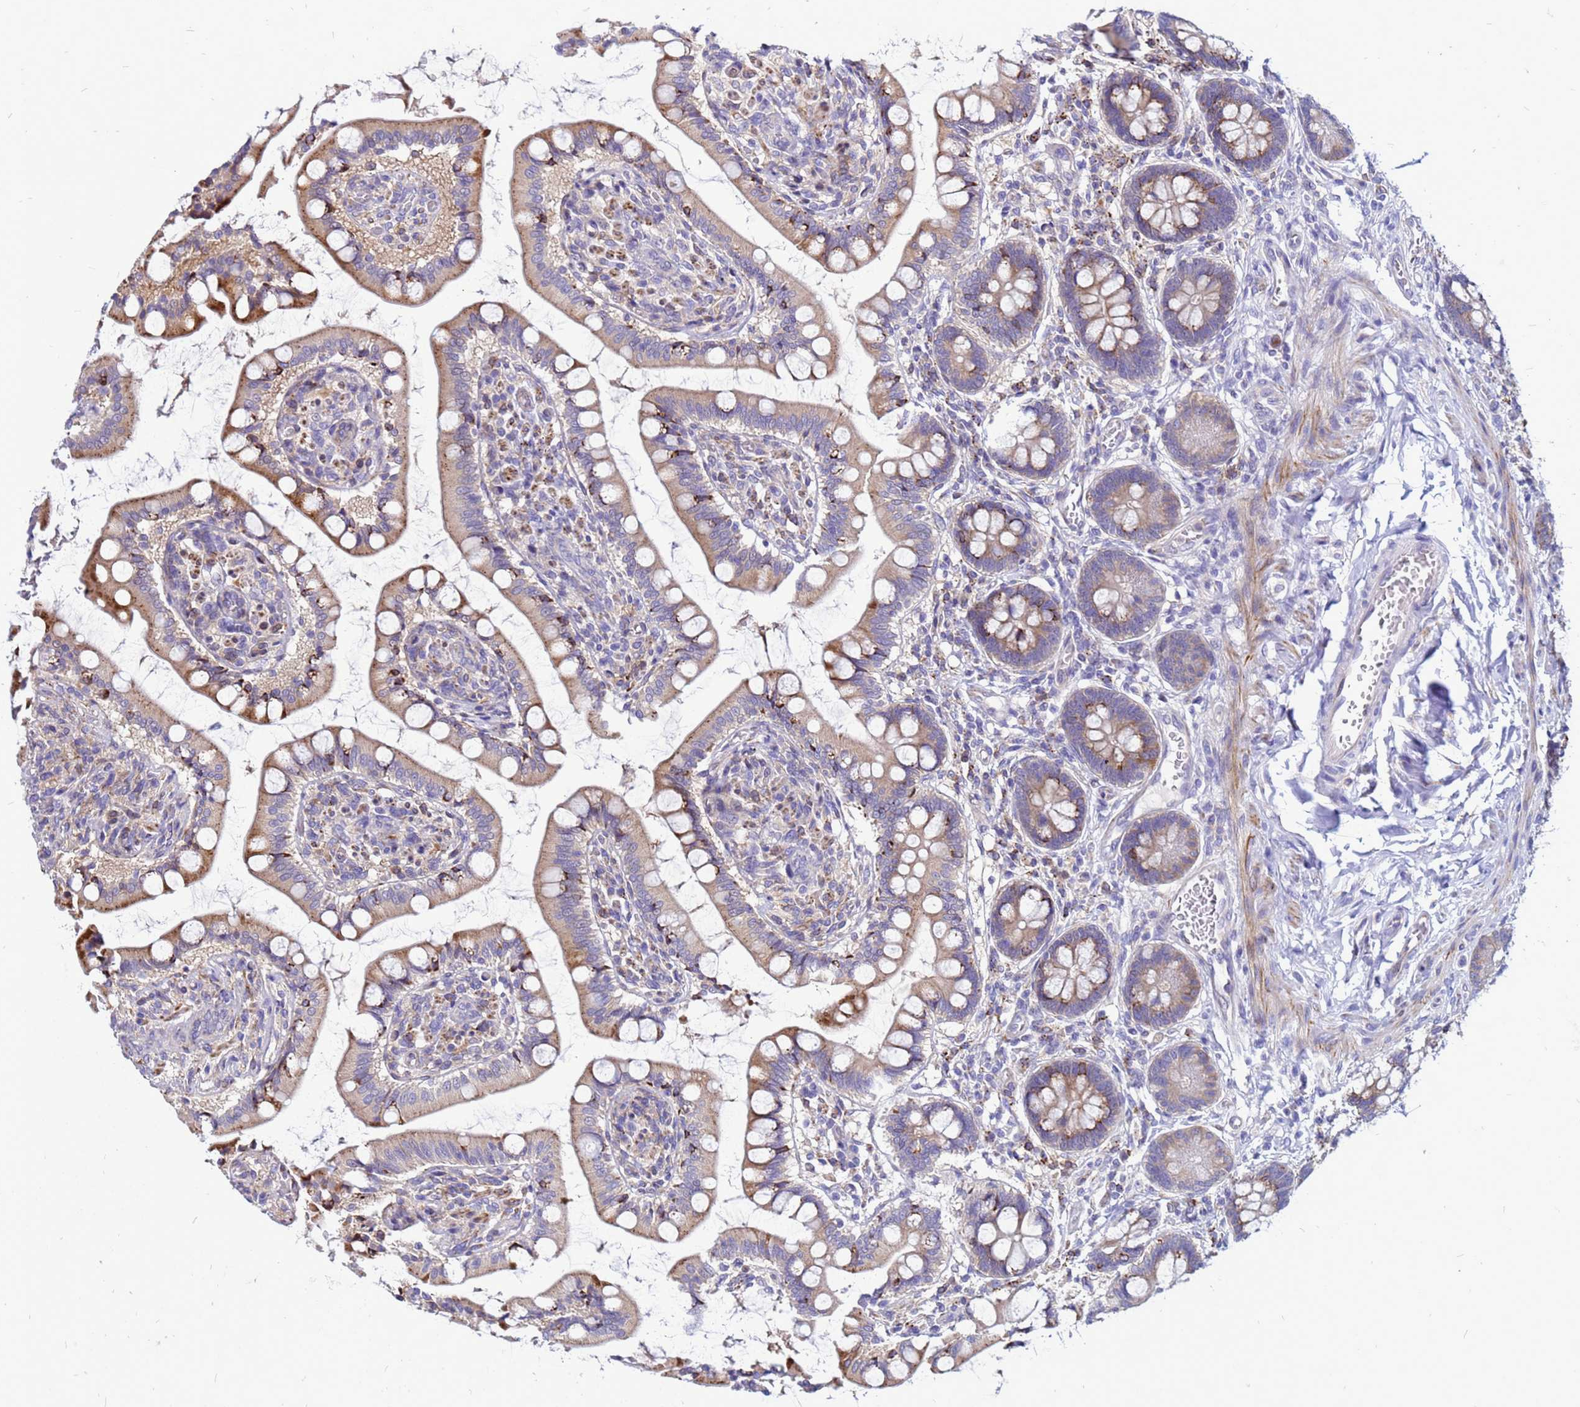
{"staining": {"intensity": "strong", "quantity": "25%-75%", "location": "cytoplasmic/membranous"}, "tissue": "small intestine", "cell_type": "Glandular cells", "image_type": "normal", "snomed": [{"axis": "morphology", "description": "Normal tissue, NOS"}, {"axis": "topography", "description": "Small intestine"}], "caption": "Unremarkable small intestine demonstrates strong cytoplasmic/membranous staining in about 25%-75% of glandular cells, visualized by immunohistochemistry. The protein is shown in brown color, while the nuclei are stained blue.", "gene": "FHIP1A", "patient": {"sex": "male", "age": 52}}